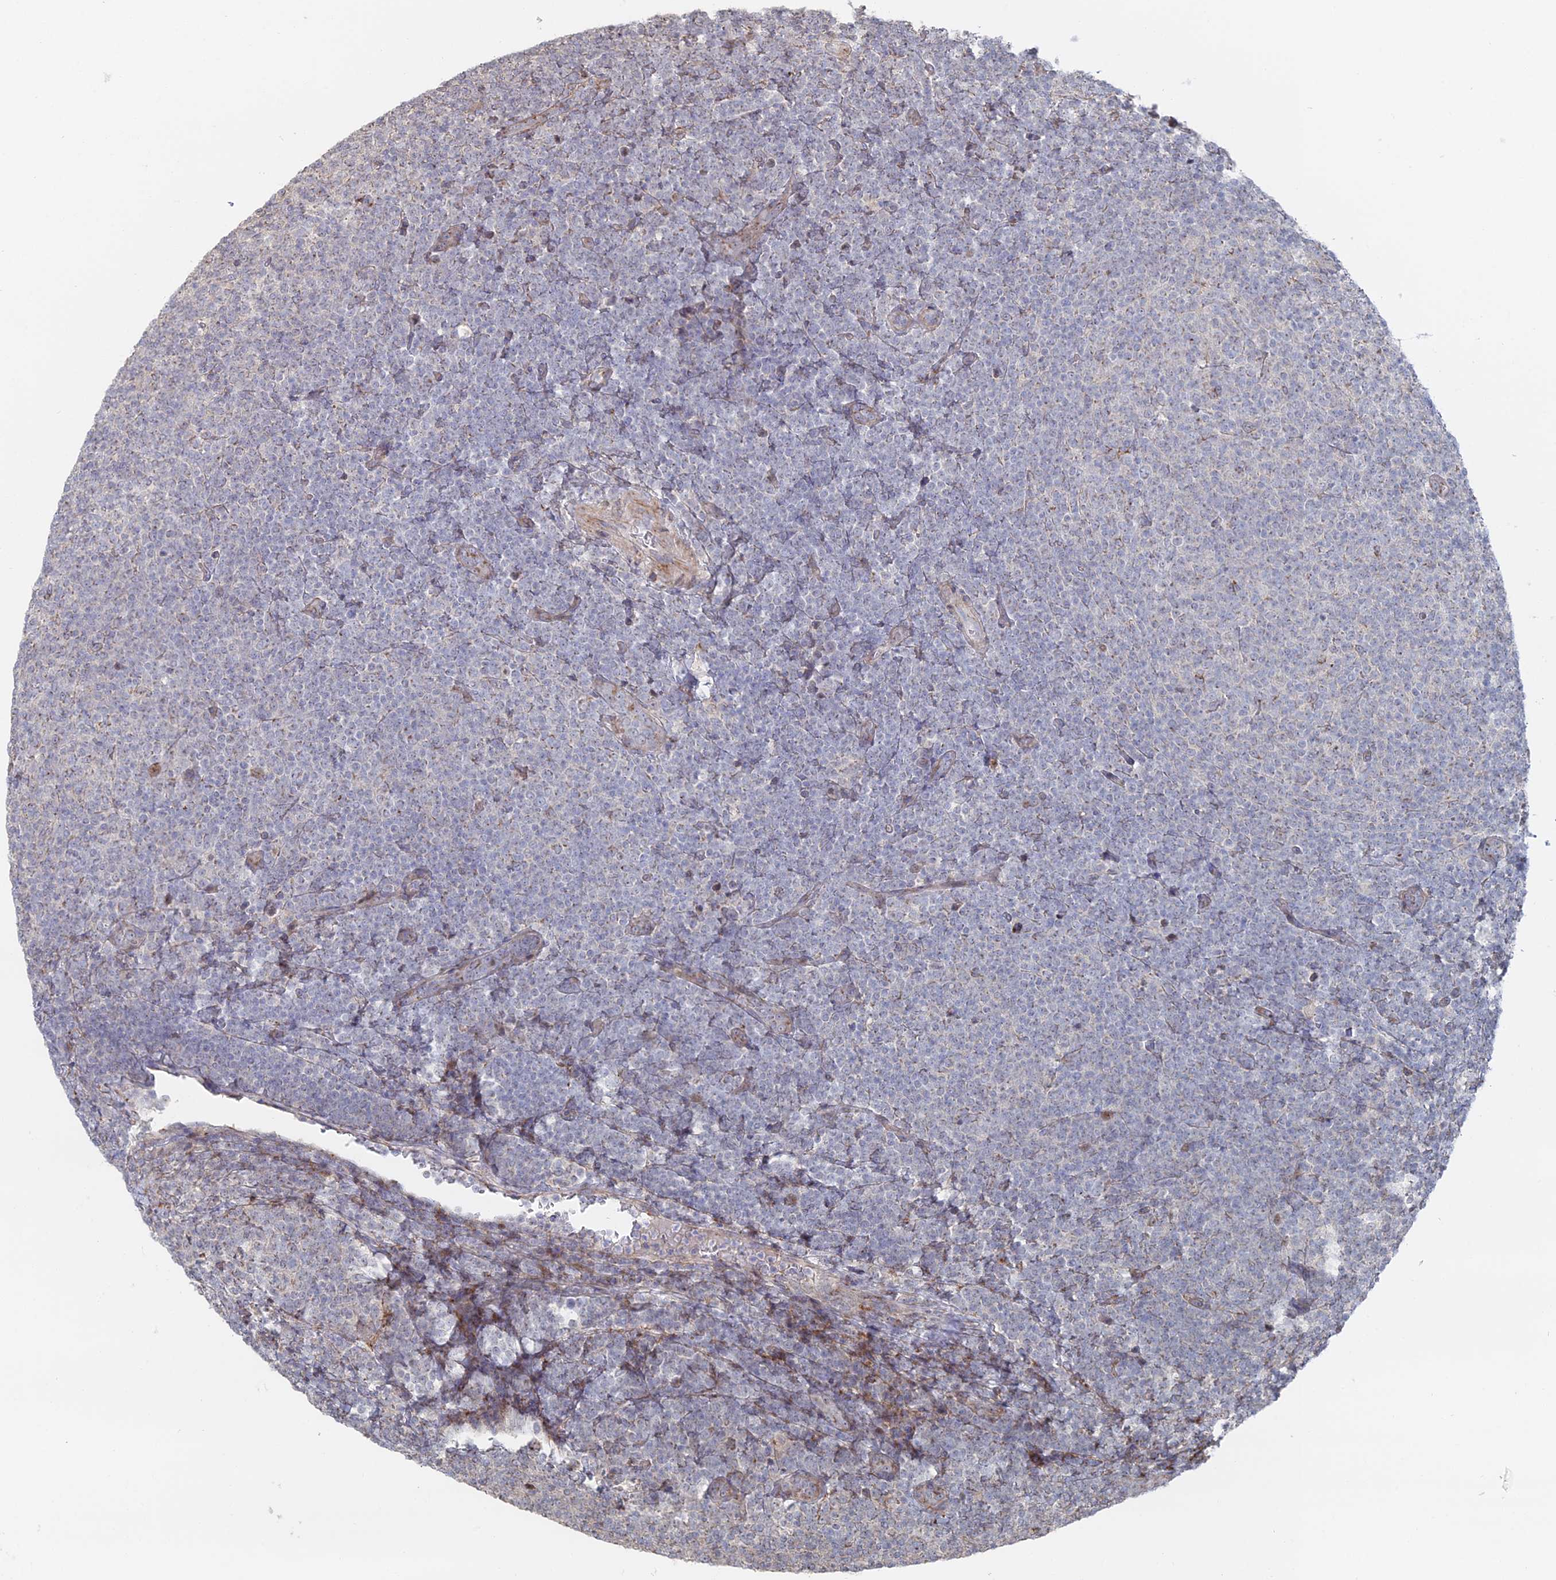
{"staining": {"intensity": "weak", "quantity": "<25%", "location": "cytoplasmic/membranous"}, "tissue": "lymphoma", "cell_type": "Tumor cells", "image_type": "cancer", "snomed": [{"axis": "morphology", "description": "Malignant lymphoma, non-Hodgkin's type, Low grade"}, {"axis": "topography", "description": "Lymph node"}], "caption": "This is an immunohistochemistry (IHC) micrograph of lymphoma. There is no staining in tumor cells.", "gene": "SGMS1", "patient": {"sex": "male", "age": 66}}